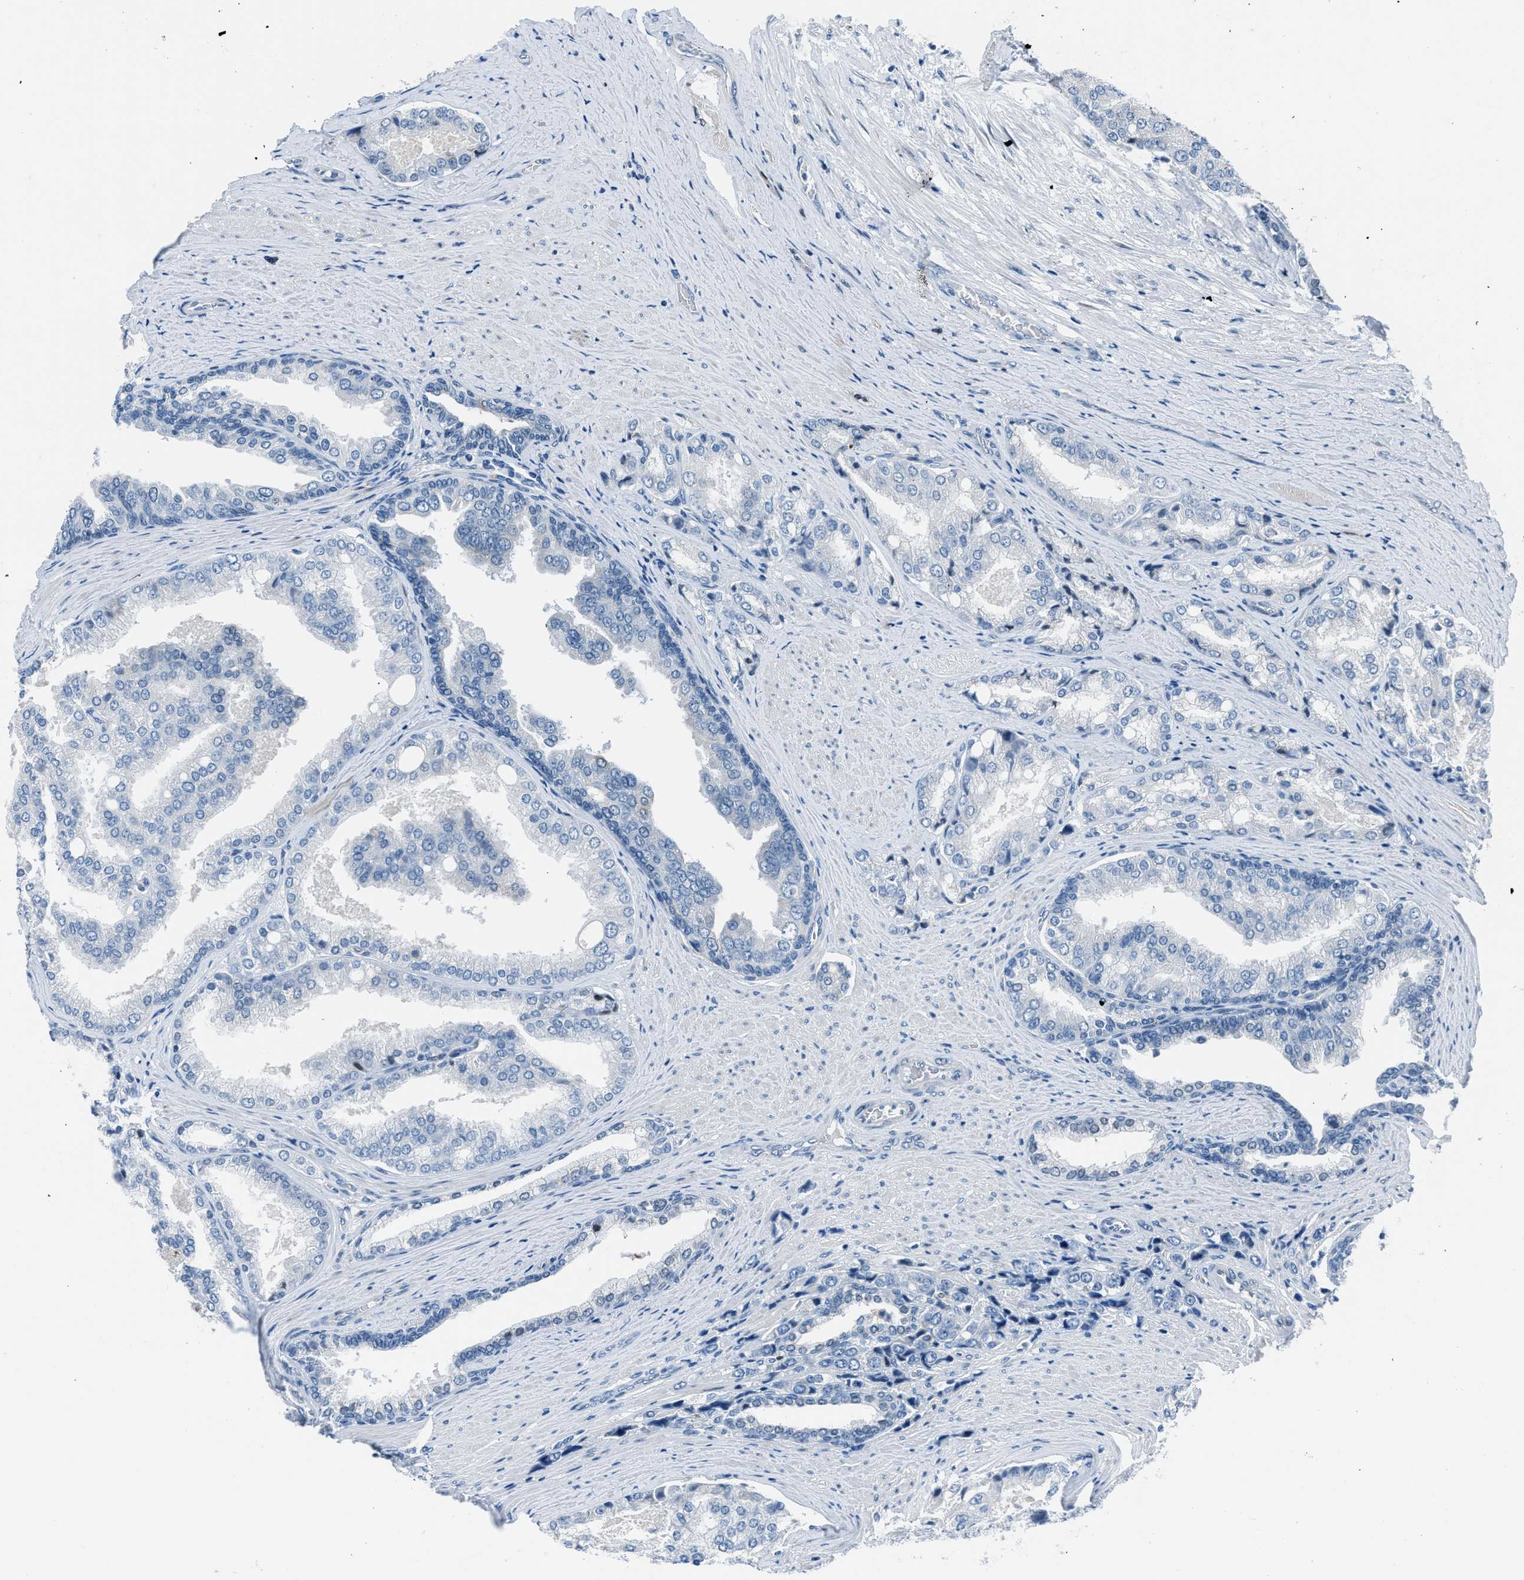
{"staining": {"intensity": "negative", "quantity": "none", "location": "none"}, "tissue": "prostate cancer", "cell_type": "Tumor cells", "image_type": "cancer", "snomed": [{"axis": "morphology", "description": "Adenocarcinoma, High grade"}, {"axis": "topography", "description": "Prostate"}], "caption": "An immunohistochemistry (IHC) image of prostate cancer is shown. There is no staining in tumor cells of prostate cancer.", "gene": "RNF41", "patient": {"sex": "male", "age": 50}}